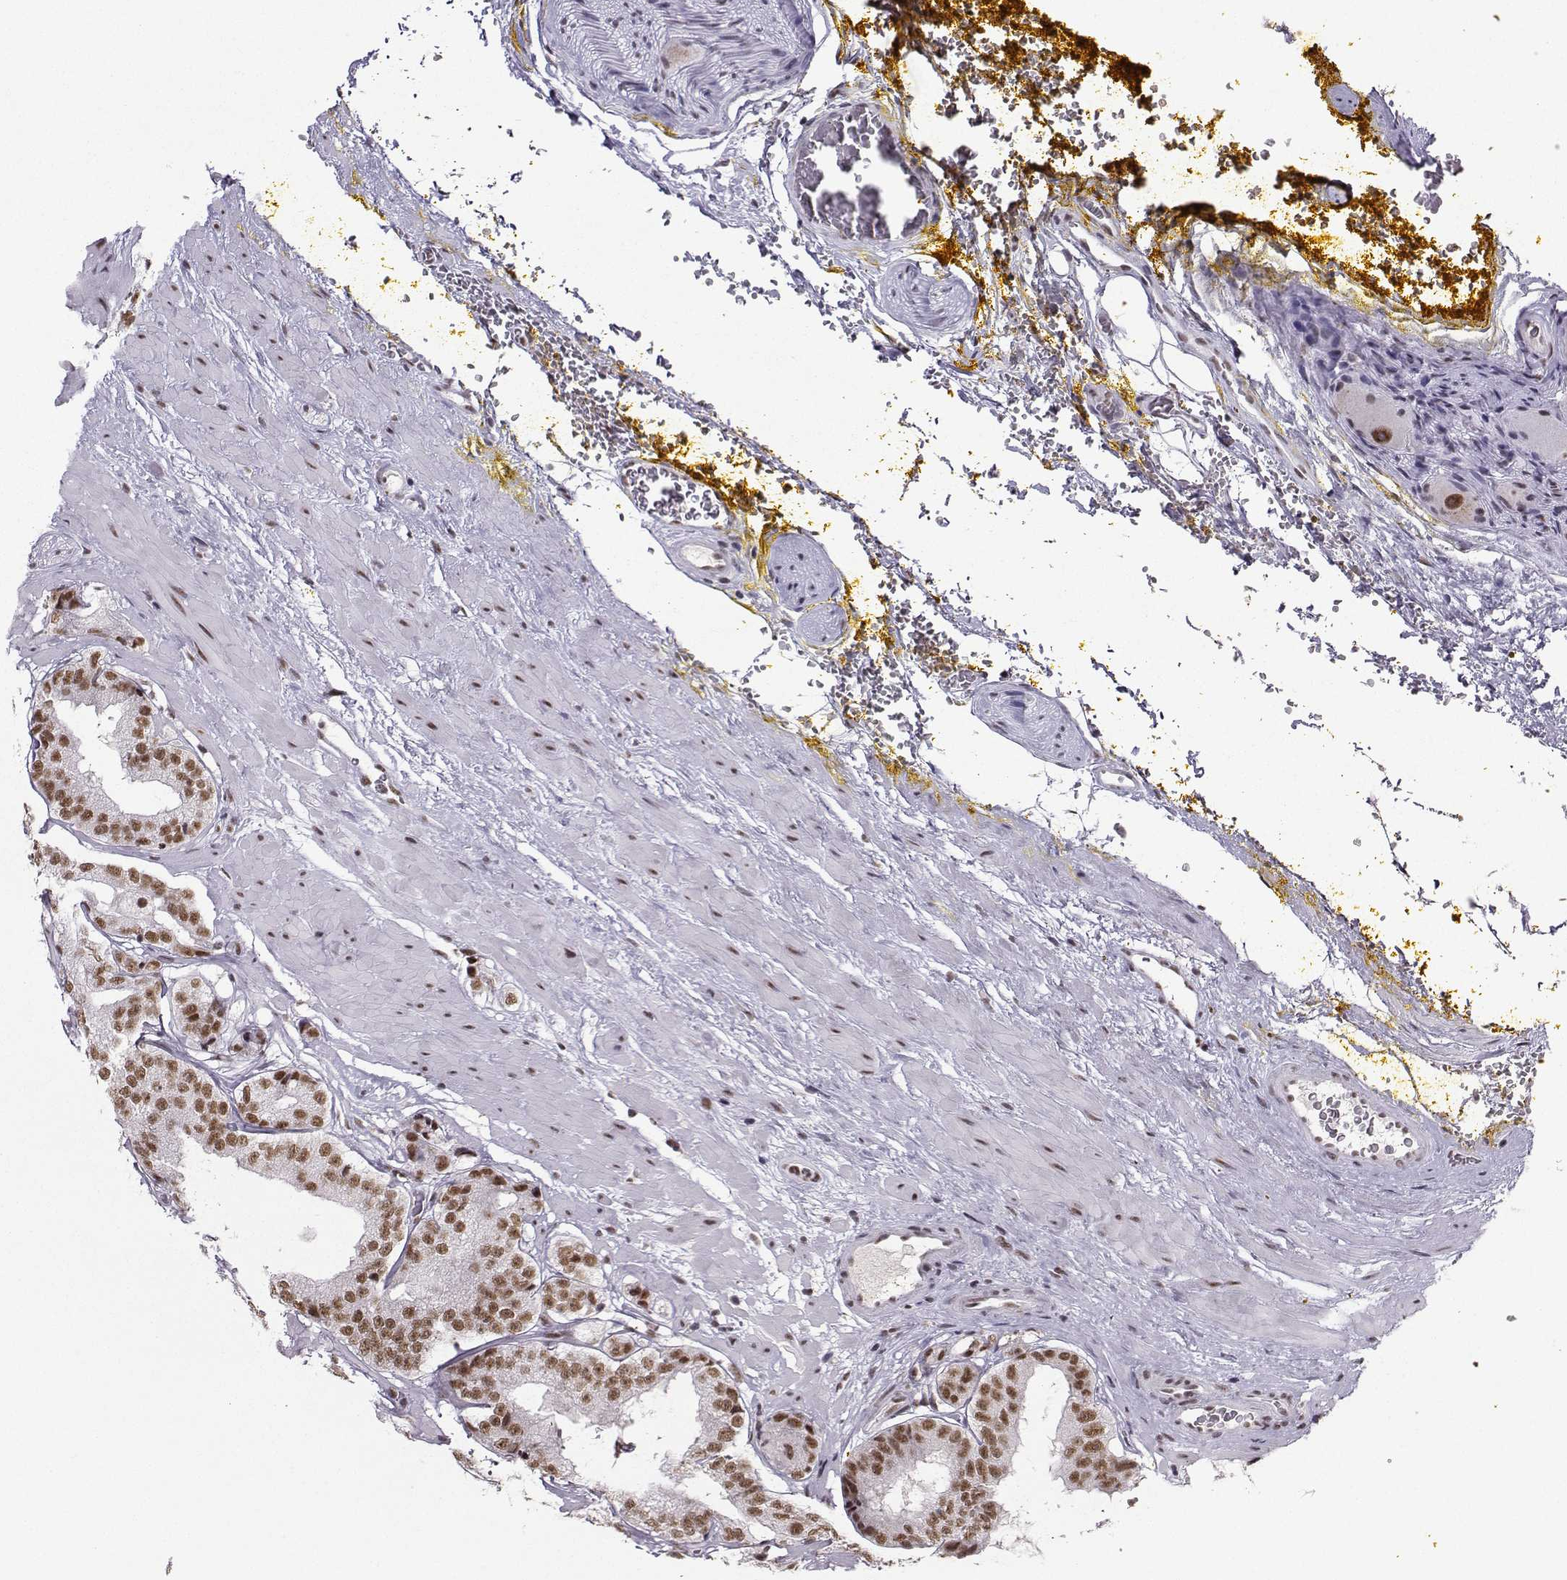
{"staining": {"intensity": "moderate", "quantity": "25%-75%", "location": "nuclear"}, "tissue": "prostate cancer", "cell_type": "Tumor cells", "image_type": "cancer", "snomed": [{"axis": "morphology", "description": "Adenocarcinoma, Low grade"}, {"axis": "topography", "description": "Prostate"}], "caption": "Protein expression analysis of prostate adenocarcinoma (low-grade) shows moderate nuclear expression in approximately 25%-75% of tumor cells.", "gene": "SNRPB2", "patient": {"sex": "male", "age": 60}}